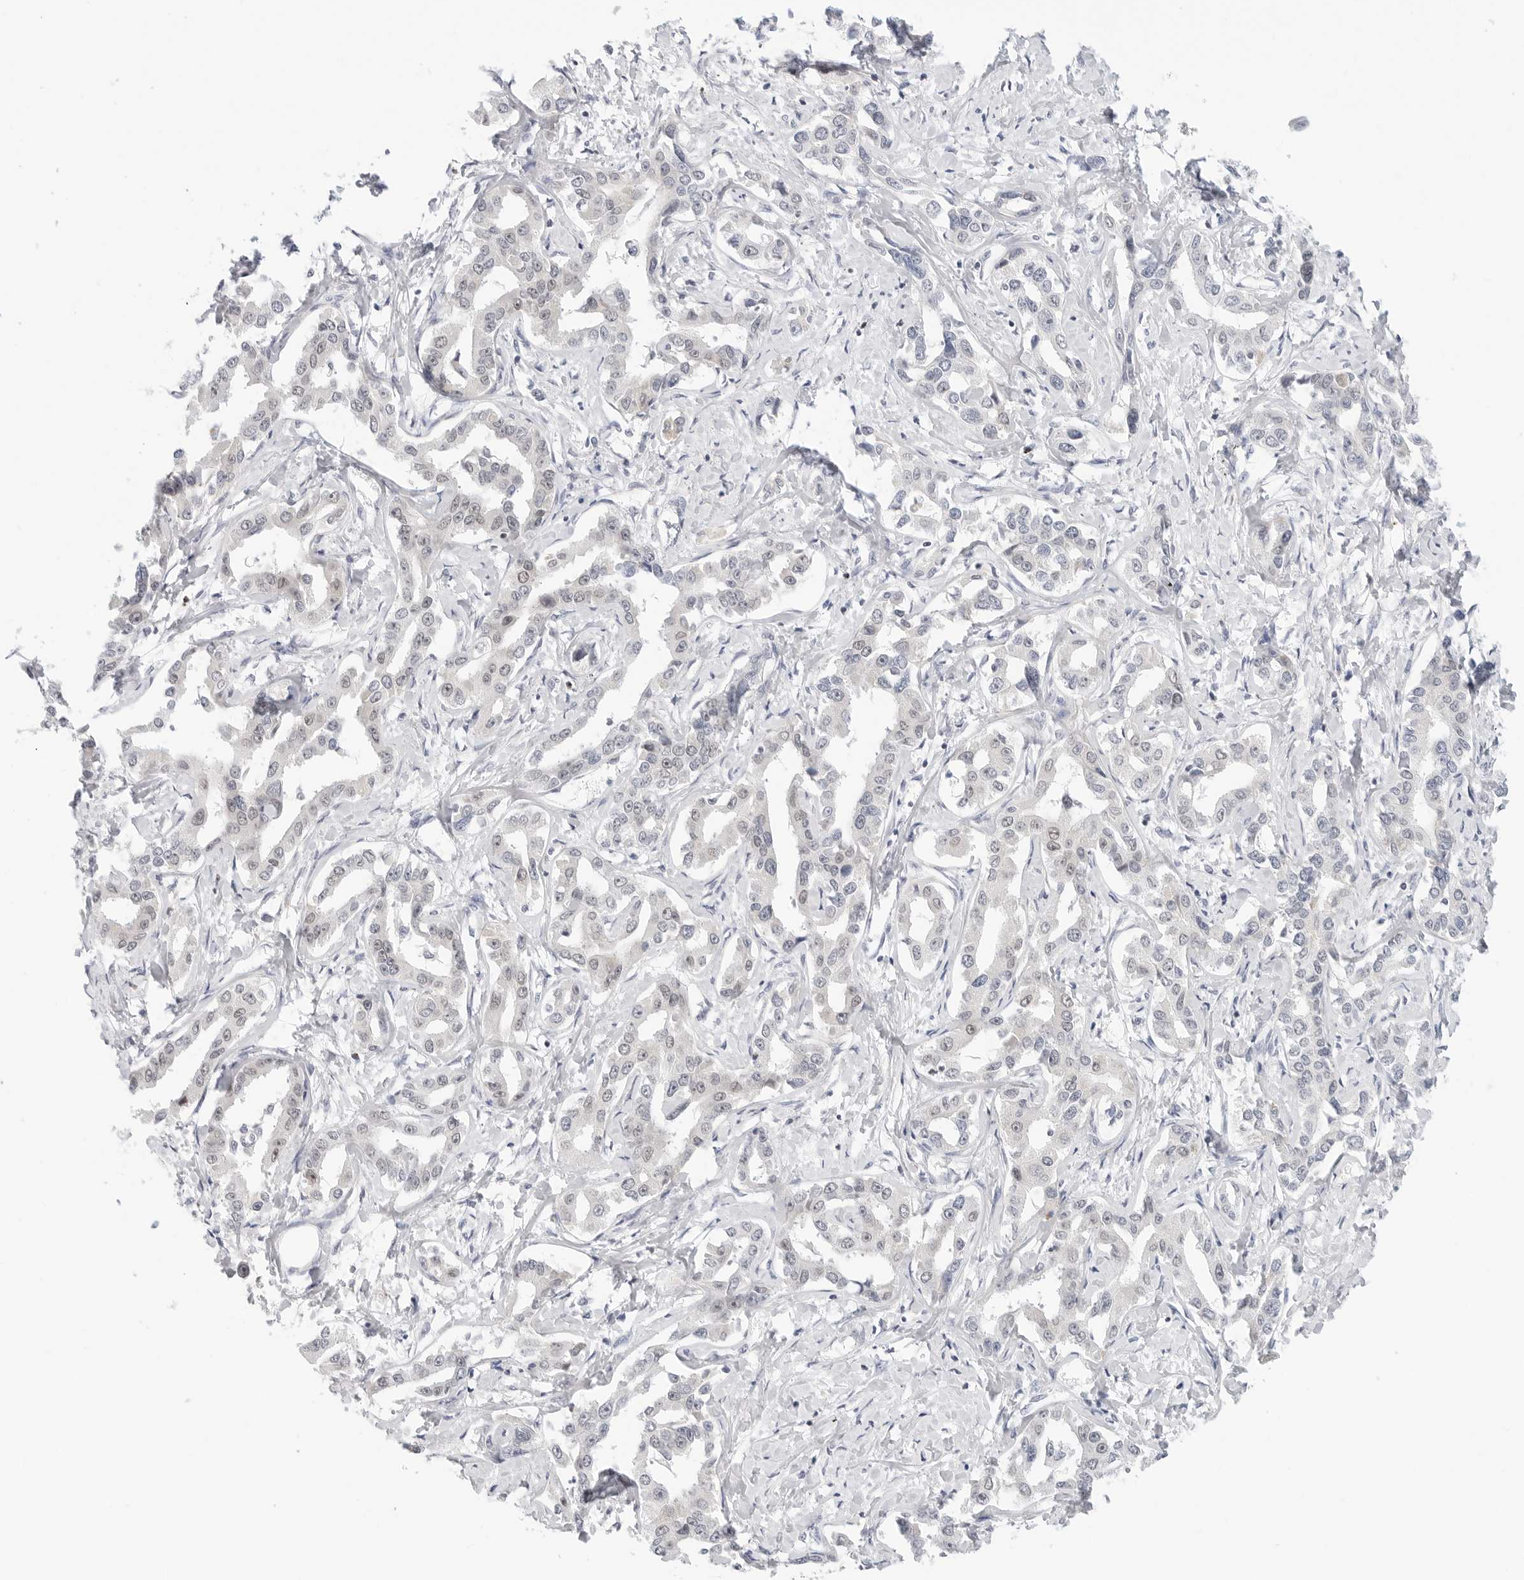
{"staining": {"intensity": "negative", "quantity": "none", "location": "none"}, "tissue": "liver cancer", "cell_type": "Tumor cells", "image_type": "cancer", "snomed": [{"axis": "morphology", "description": "Cholangiocarcinoma"}, {"axis": "topography", "description": "Liver"}], "caption": "Human liver cancer stained for a protein using IHC reveals no staining in tumor cells.", "gene": "TSEN2", "patient": {"sex": "male", "age": 59}}